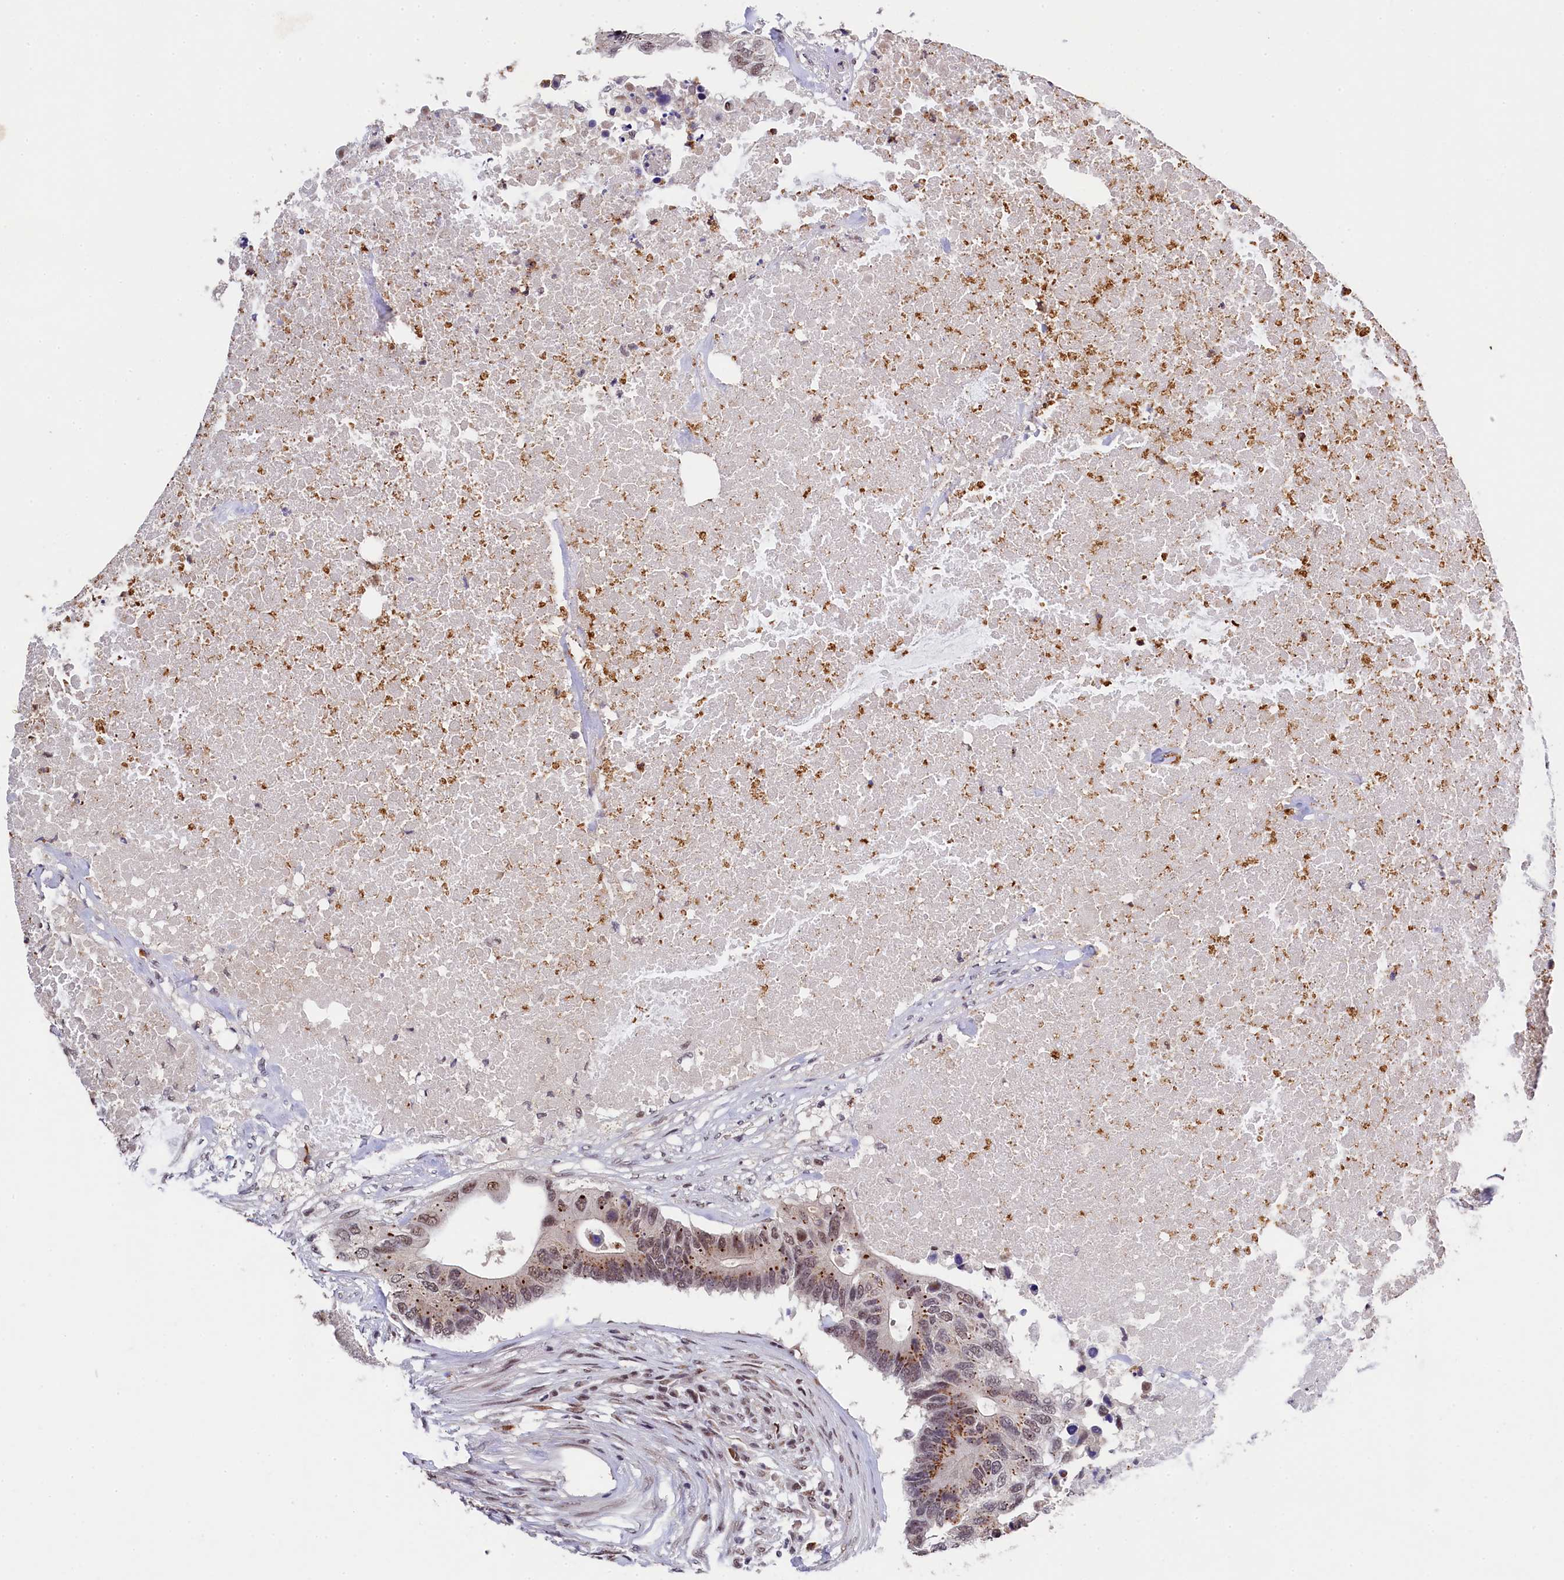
{"staining": {"intensity": "moderate", "quantity": ">75%", "location": "cytoplasmic/membranous,nuclear"}, "tissue": "colorectal cancer", "cell_type": "Tumor cells", "image_type": "cancer", "snomed": [{"axis": "morphology", "description": "Adenocarcinoma, NOS"}, {"axis": "topography", "description": "Colon"}], "caption": "Approximately >75% of tumor cells in adenocarcinoma (colorectal) display moderate cytoplasmic/membranous and nuclear protein staining as visualized by brown immunohistochemical staining.", "gene": "ADIG", "patient": {"sex": "male", "age": 71}}